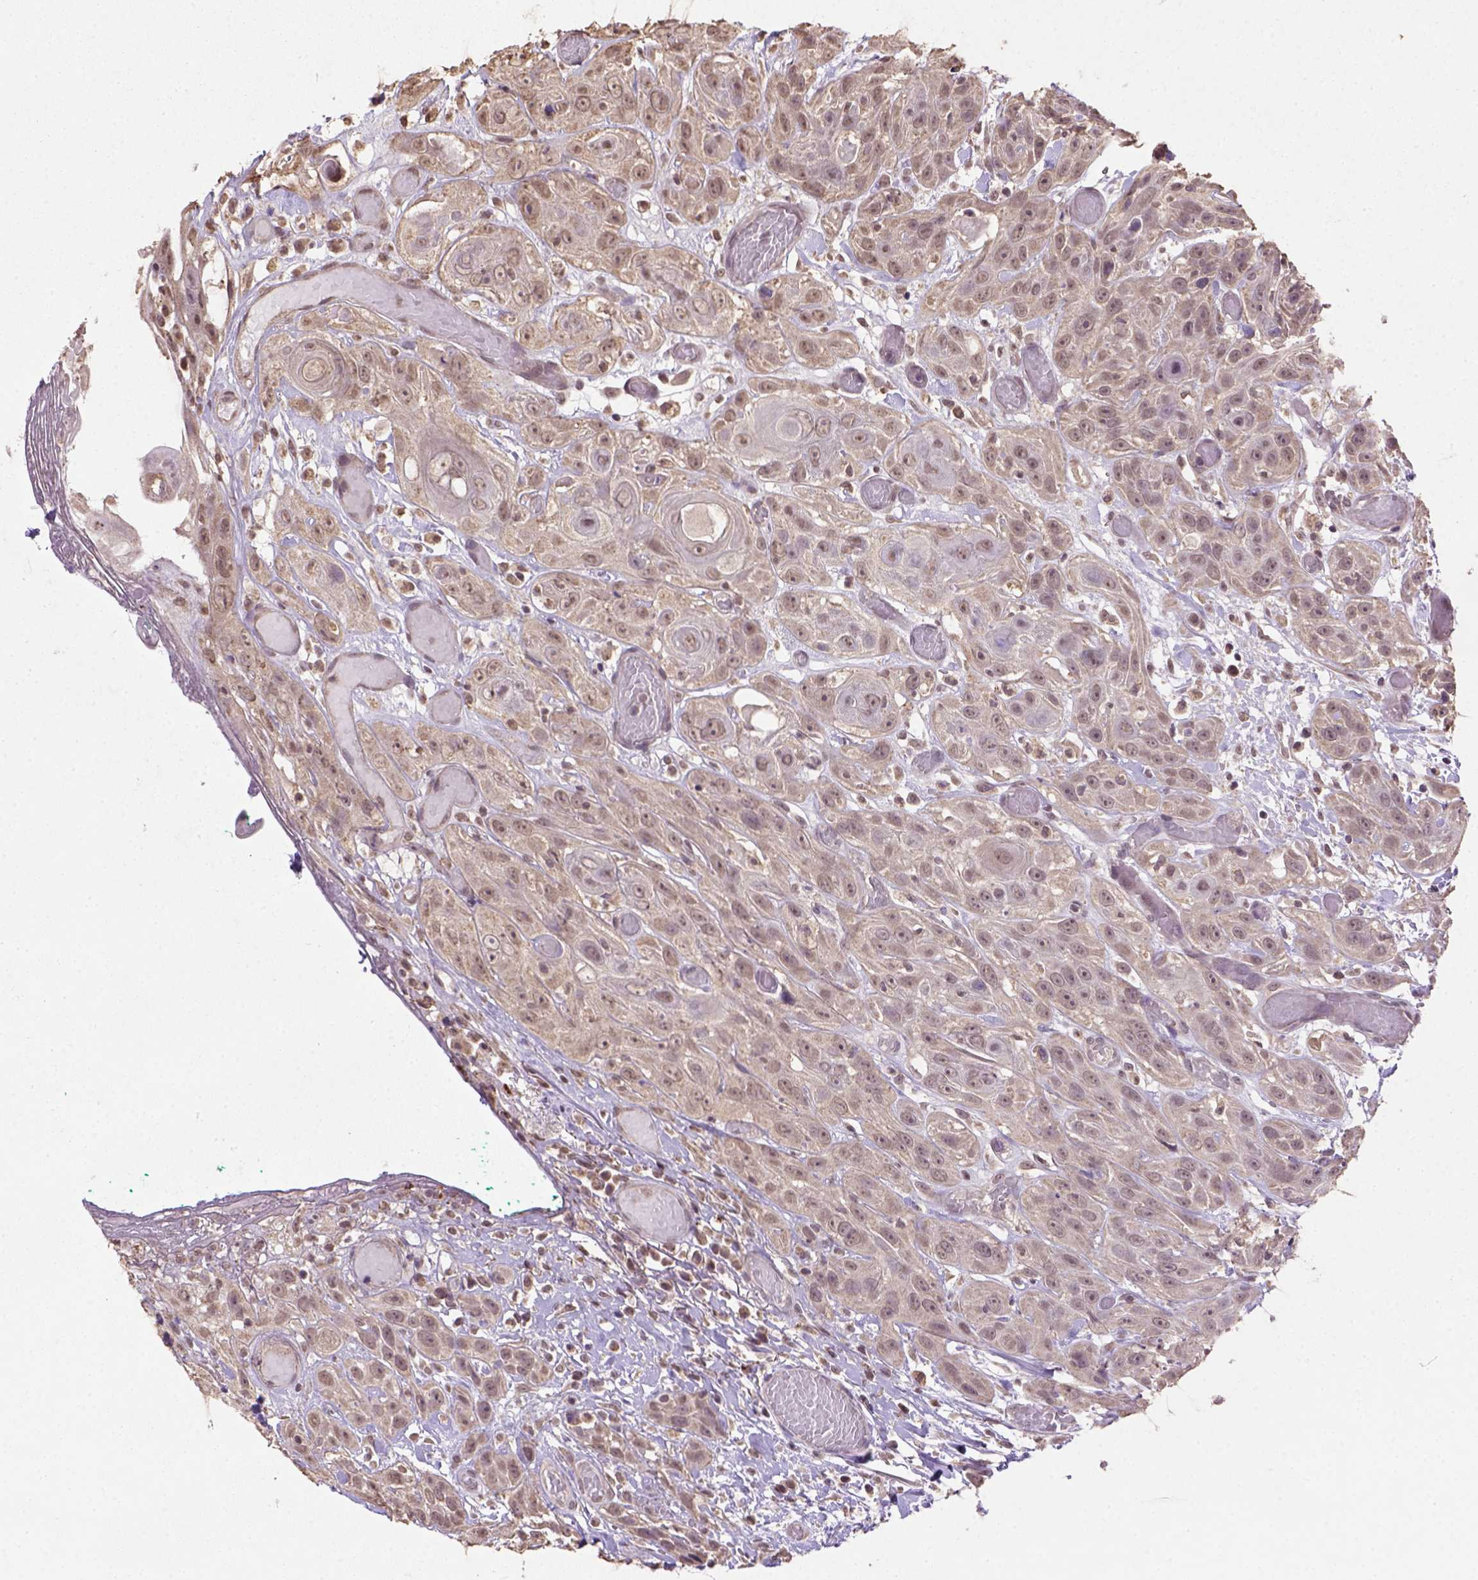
{"staining": {"intensity": "weak", "quantity": ">75%", "location": "cytoplasmic/membranous"}, "tissue": "head and neck cancer", "cell_type": "Tumor cells", "image_type": "cancer", "snomed": [{"axis": "morphology", "description": "Normal tissue, NOS"}, {"axis": "morphology", "description": "Squamous cell carcinoma, NOS"}, {"axis": "topography", "description": "Oral tissue"}, {"axis": "topography", "description": "Salivary gland"}, {"axis": "topography", "description": "Head-Neck"}], "caption": "Immunohistochemistry of human head and neck squamous cell carcinoma displays low levels of weak cytoplasmic/membranous staining in about >75% of tumor cells.", "gene": "NUDT10", "patient": {"sex": "female", "age": 62}}